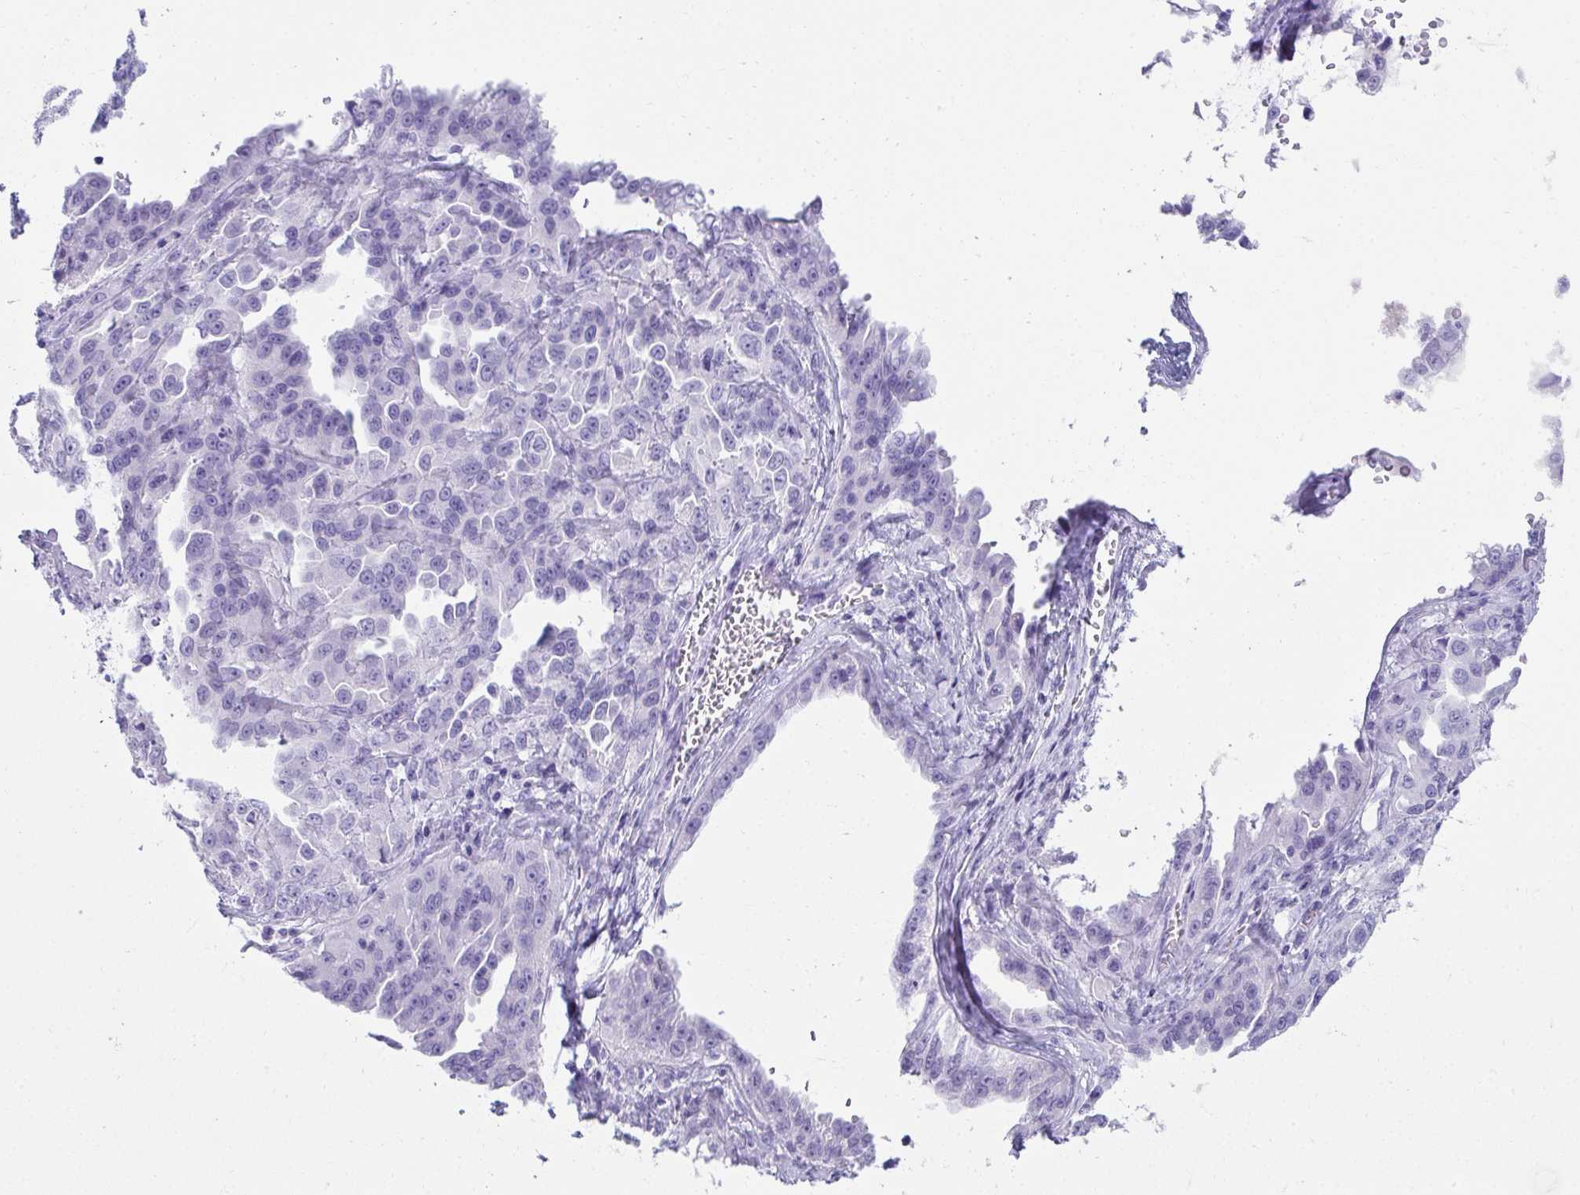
{"staining": {"intensity": "negative", "quantity": "none", "location": "none"}, "tissue": "ovarian cancer", "cell_type": "Tumor cells", "image_type": "cancer", "snomed": [{"axis": "morphology", "description": "Cystadenocarcinoma, serous, NOS"}, {"axis": "topography", "description": "Ovary"}], "caption": "This is a histopathology image of immunohistochemistry (IHC) staining of ovarian serous cystadenocarcinoma, which shows no expression in tumor cells. (Stains: DAB (3,3'-diaminobenzidine) immunohistochemistry (IHC) with hematoxylin counter stain, Microscopy: brightfield microscopy at high magnification).", "gene": "SEC14L3", "patient": {"sex": "female", "age": 75}}